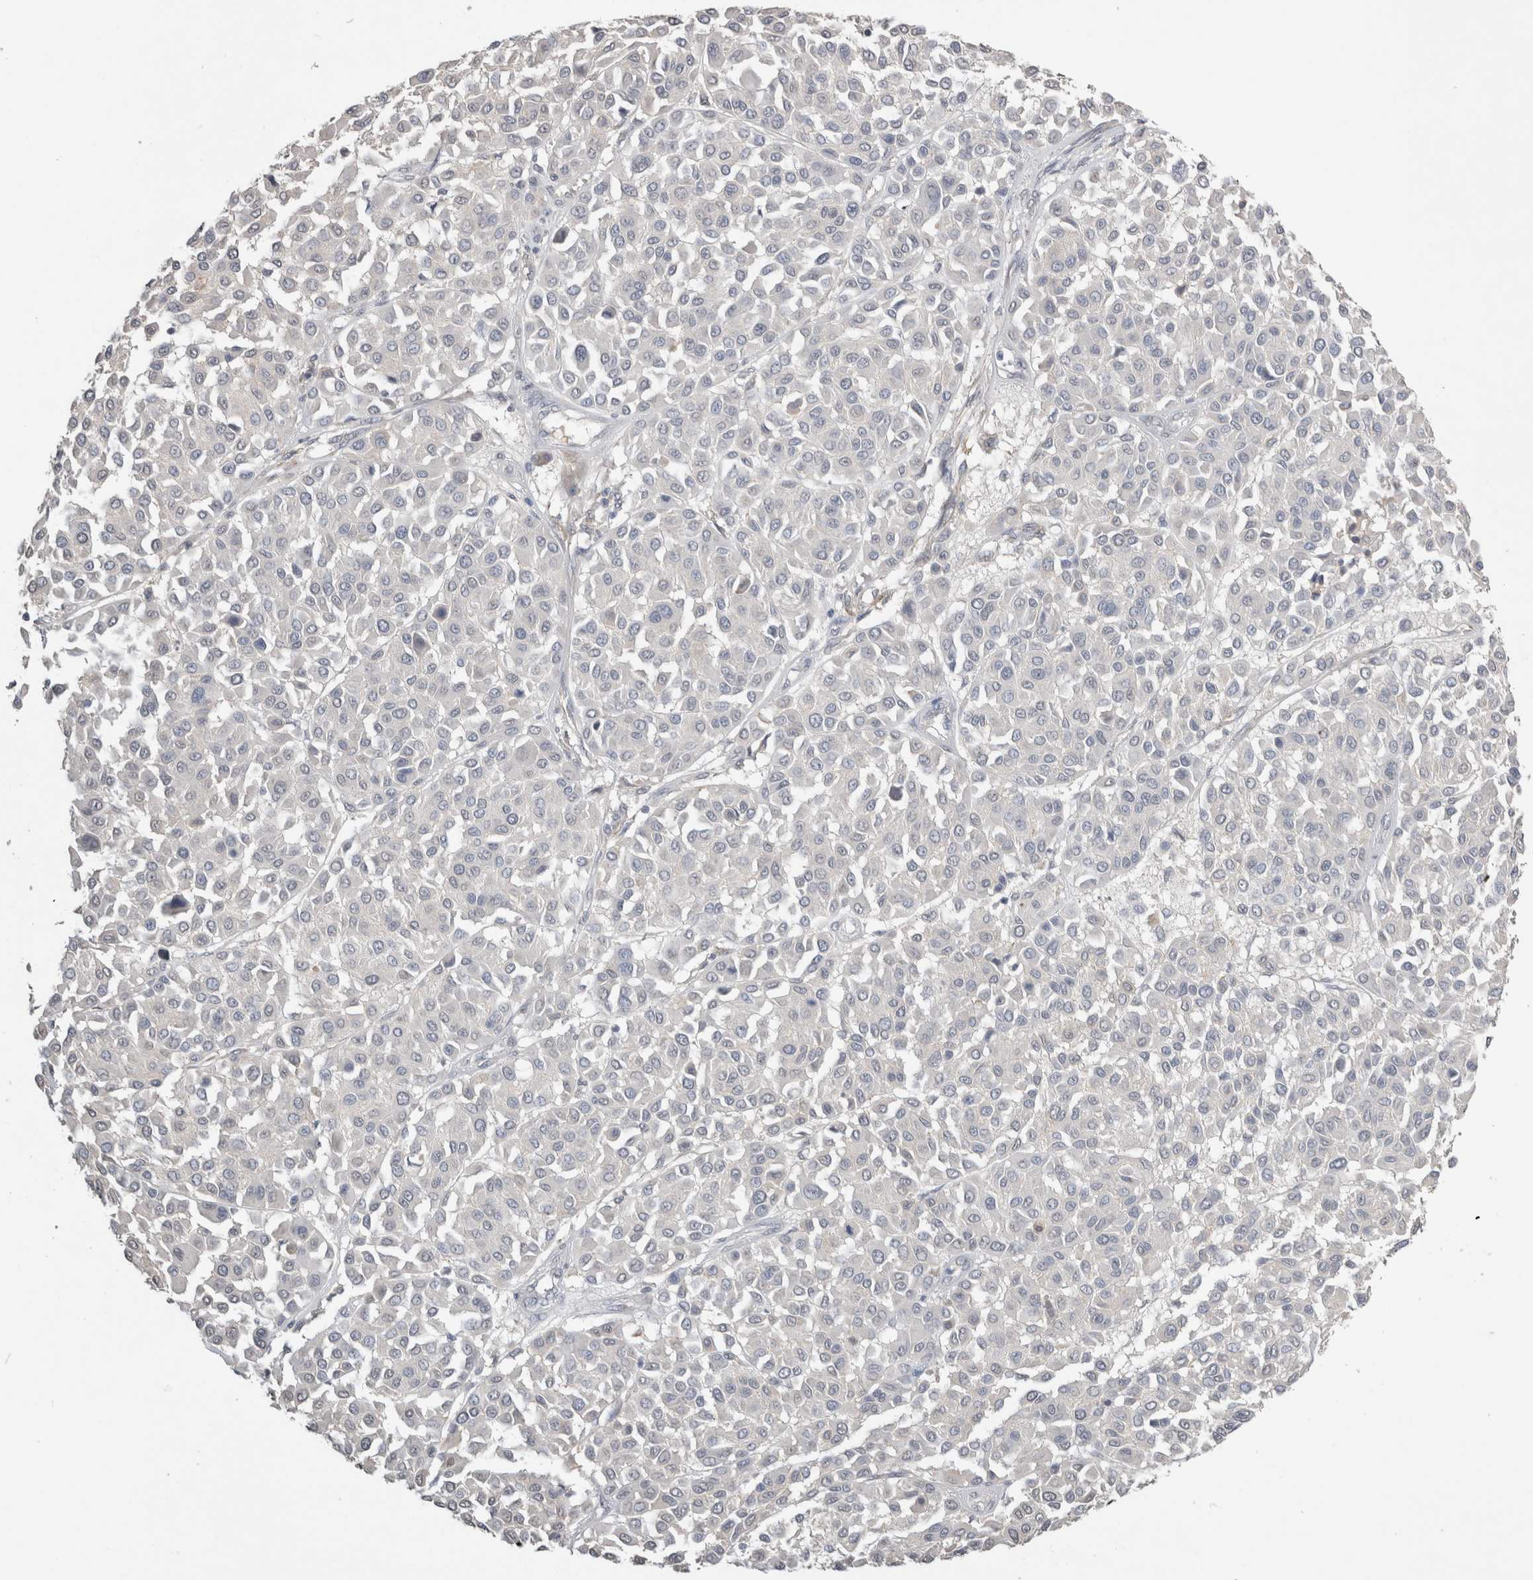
{"staining": {"intensity": "negative", "quantity": "none", "location": "none"}, "tissue": "melanoma", "cell_type": "Tumor cells", "image_type": "cancer", "snomed": [{"axis": "morphology", "description": "Malignant melanoma, Metastatic site"}, {"axis": "topography", "description": "Soft tissue"}], "caption": "The immunohistochemistry (IHC) histopathology image has no significant staining in tumor cells of melanoma tissue.", "gene": "NAALADL2", "patient": {"sex": "male", "age": 41}}